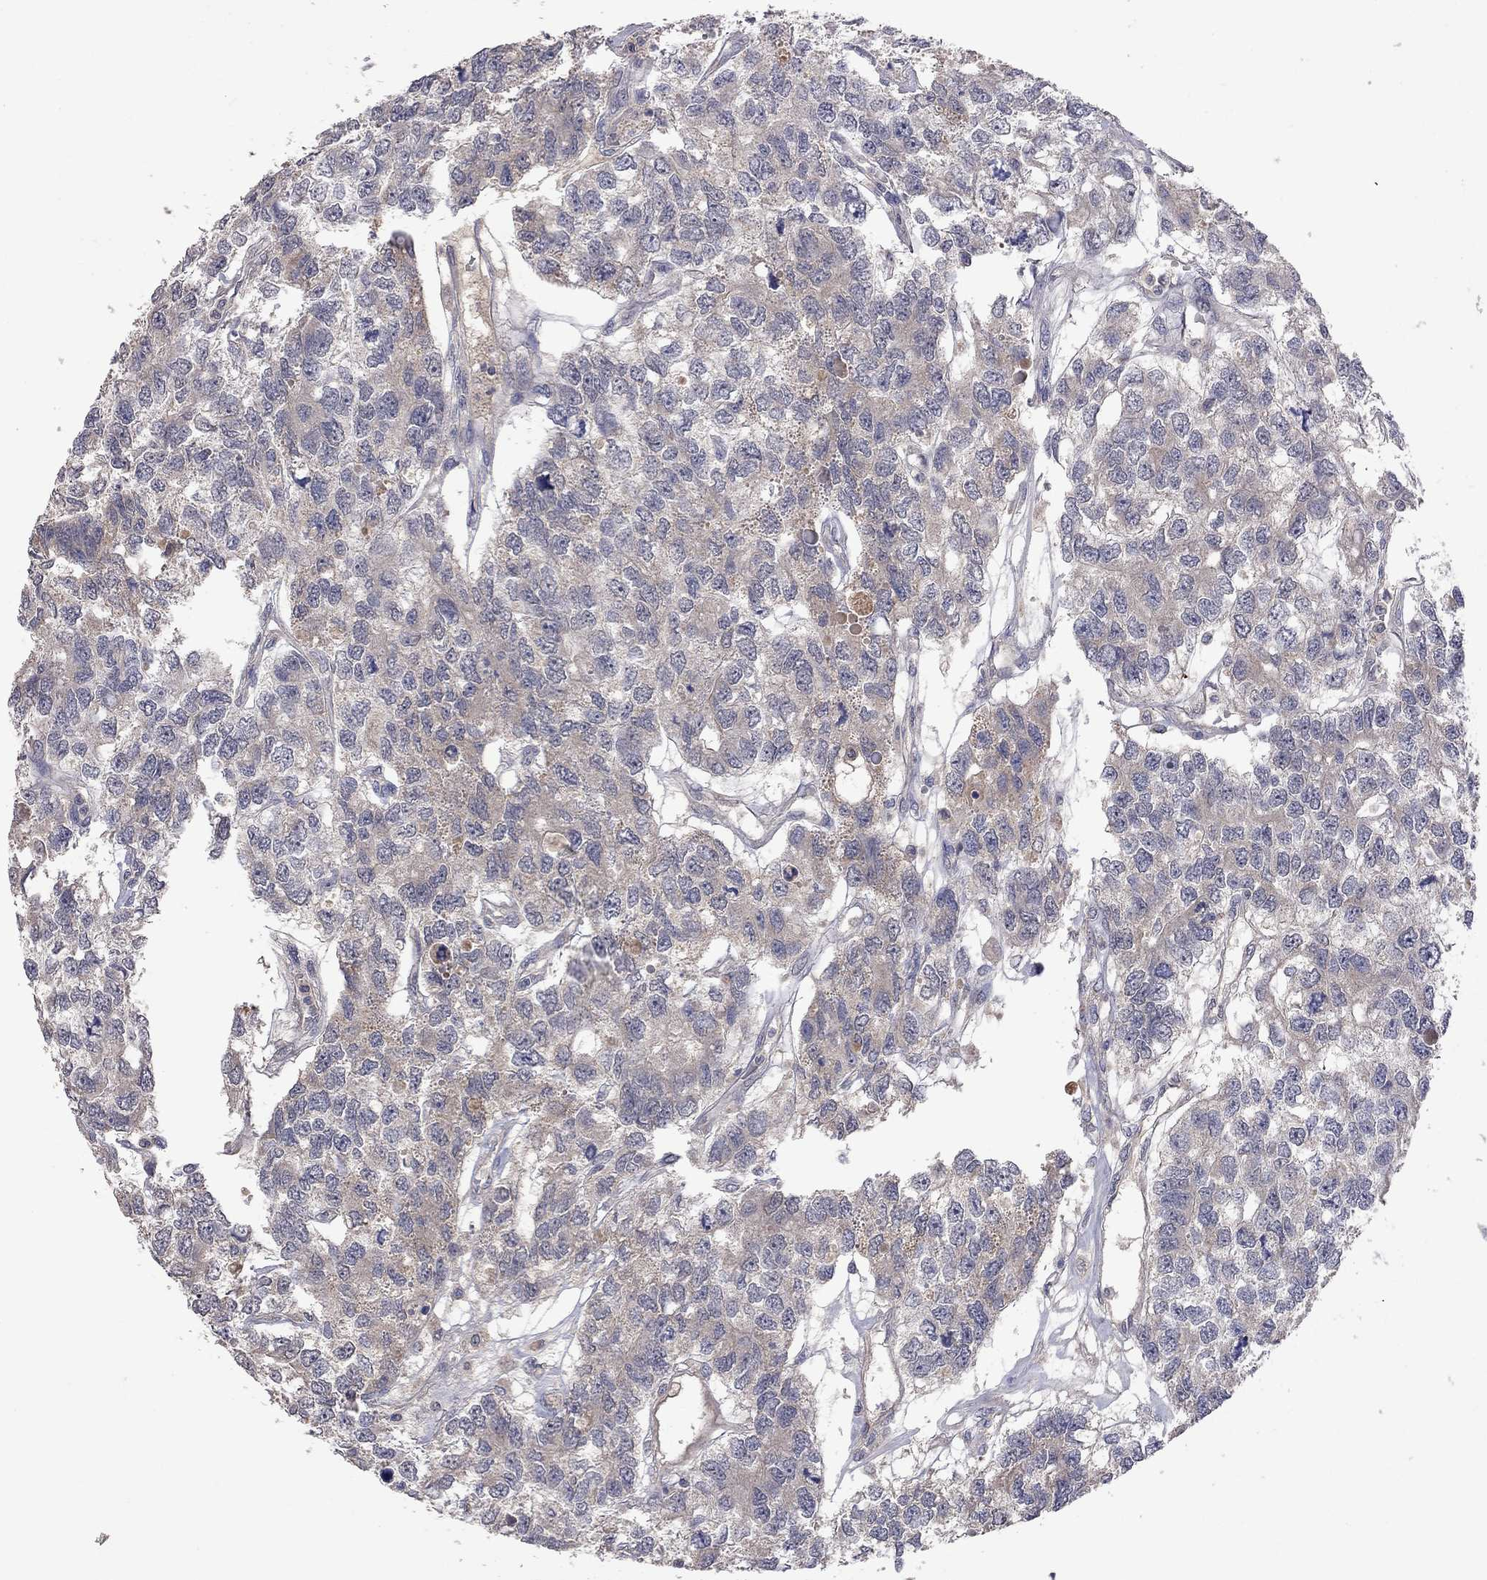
{"staining": {"intensity": "weak", "quantity": ">75%", "location": "cytoplasmic/membranous"}, "tissue": "testis cancer", "cell_type": "Tumor cells", "image_type": "cancer", "snomed": [{"axis": "morphology", "description": "Seminoma, NOS"}, {"axis": "topography", "description": "Testis"}], "caption": "Immunohistochemical staining of seminoma (testis) displays low levels of weak cytoplasmic/membranous positivity in approximately >75% of tumor cells. (DAB (3,3'-diaminobenzidine) IHC, brown staining for protein, blue staining for nuclei).", "gene": "HTR6", "patient": {"sex": "male", "age": 52}}